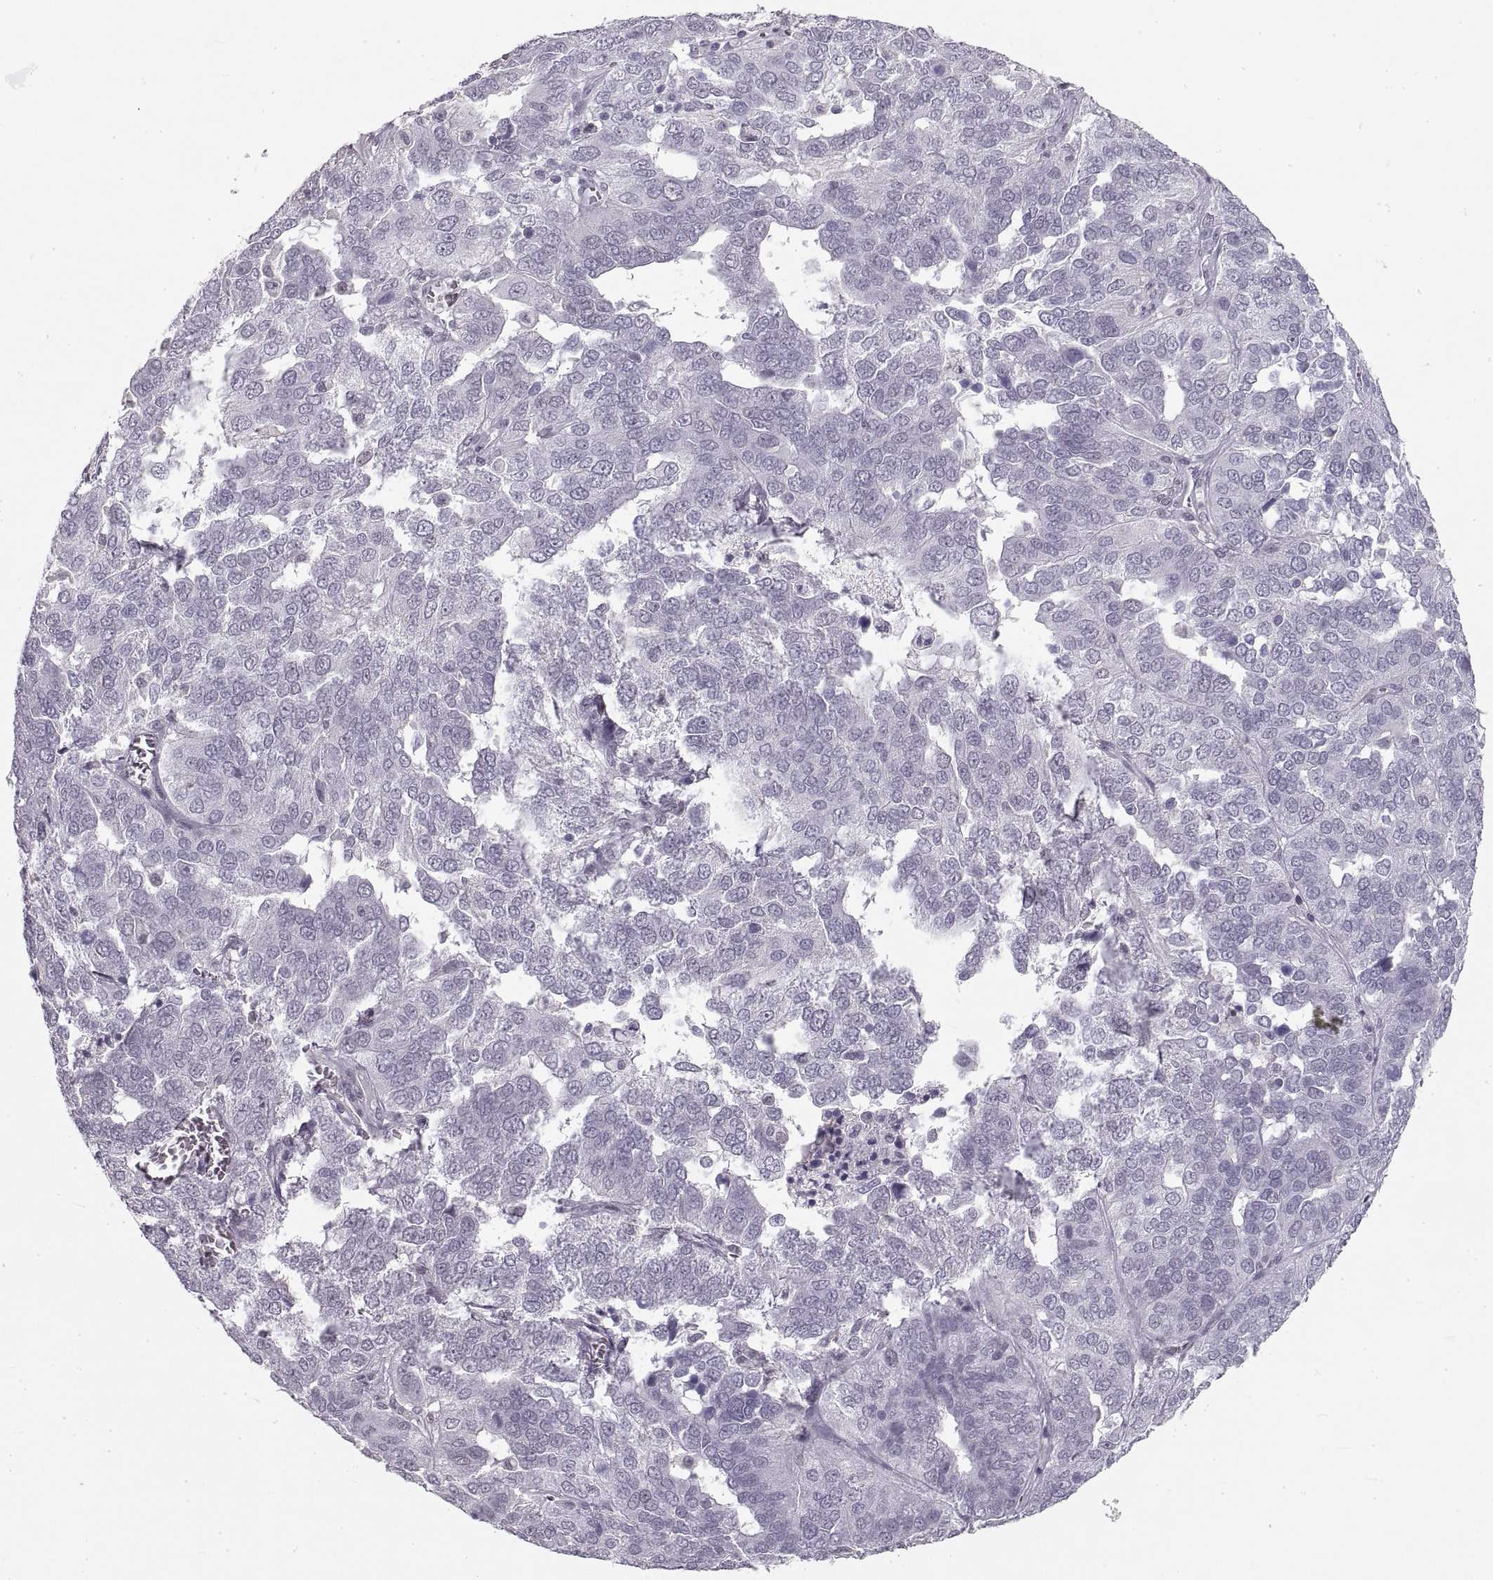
{"staining": {"intensity": "negative", "quantity": "none", "location": "none"}, "tissue": "ovarian cancer", "cell_type": "Tumor cells", "image_type": "cancer", "snomed": [{"axis": "morphology", "description": "Carcinoma, endometroid"}, {"axis": "topography", "description": "Soft tissue"}, {"axis": "topography", "description": "Ovary"}], "caption": "Photomicrograph shows no protein expression in tumor cells of ovarian endometroid carcinoma tissue.", "gene": "NANOS3", "patient": {"sex": "female", "age": 52}}